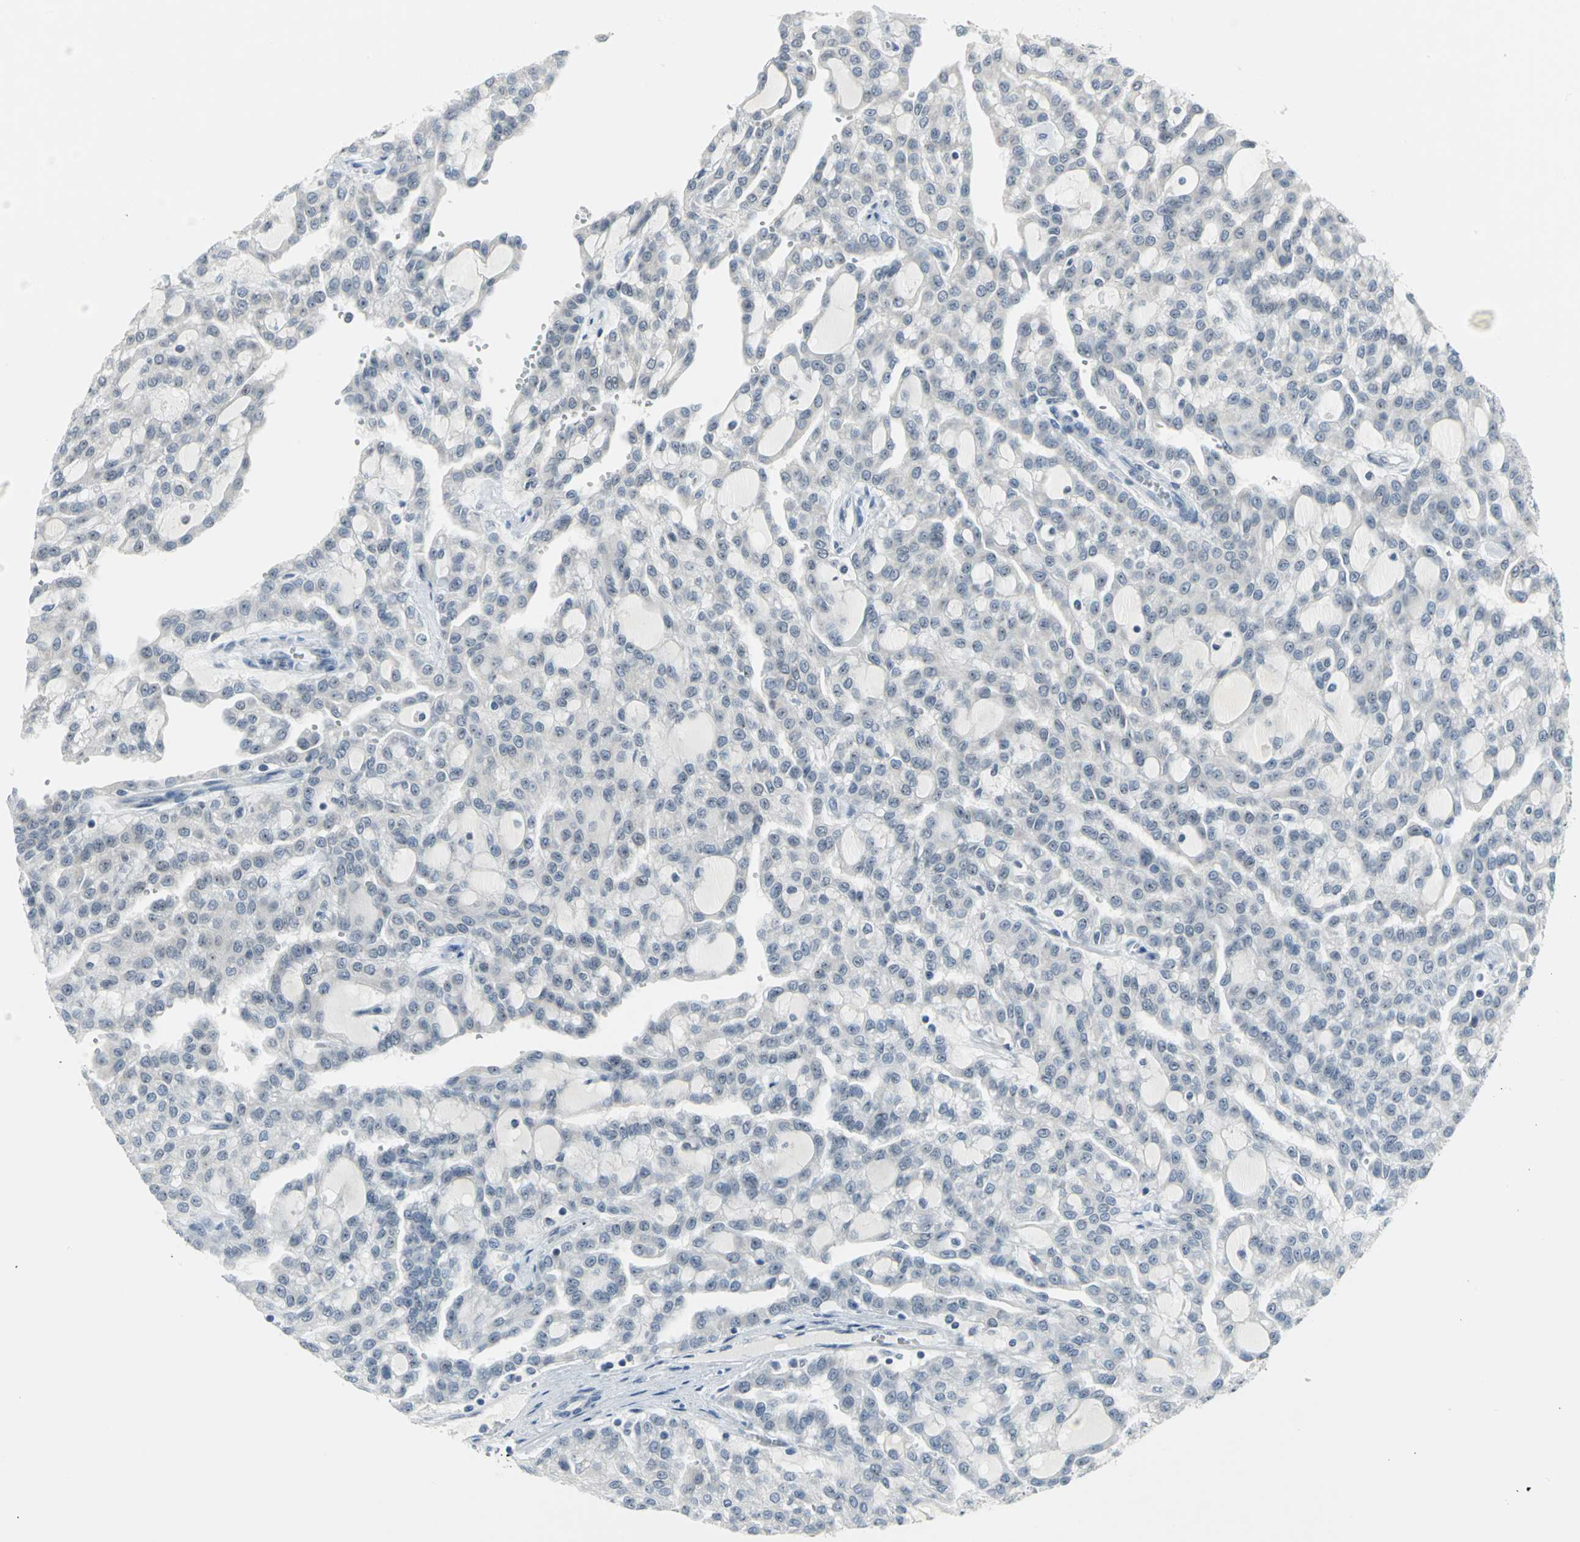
{"staining": {"intensity": "negative", "quantity": "none", "location": "none"}, "tissue": "renal cancer", "cell_type": "Tumor cells", "image_type": "cancer", "snomed": [{"axis": "morphology", "description": "Adenocarcinoma, NOS"}, {"axis": "topography", "description": "Kidney"}], "caption": "DAB immunohistochemical staining of human renal cancer (adenocarcinoma) displays no significant staining in tumor cells.", "gene": "MYBBP1A", "patient": {"sex": "male", "age": 63}}